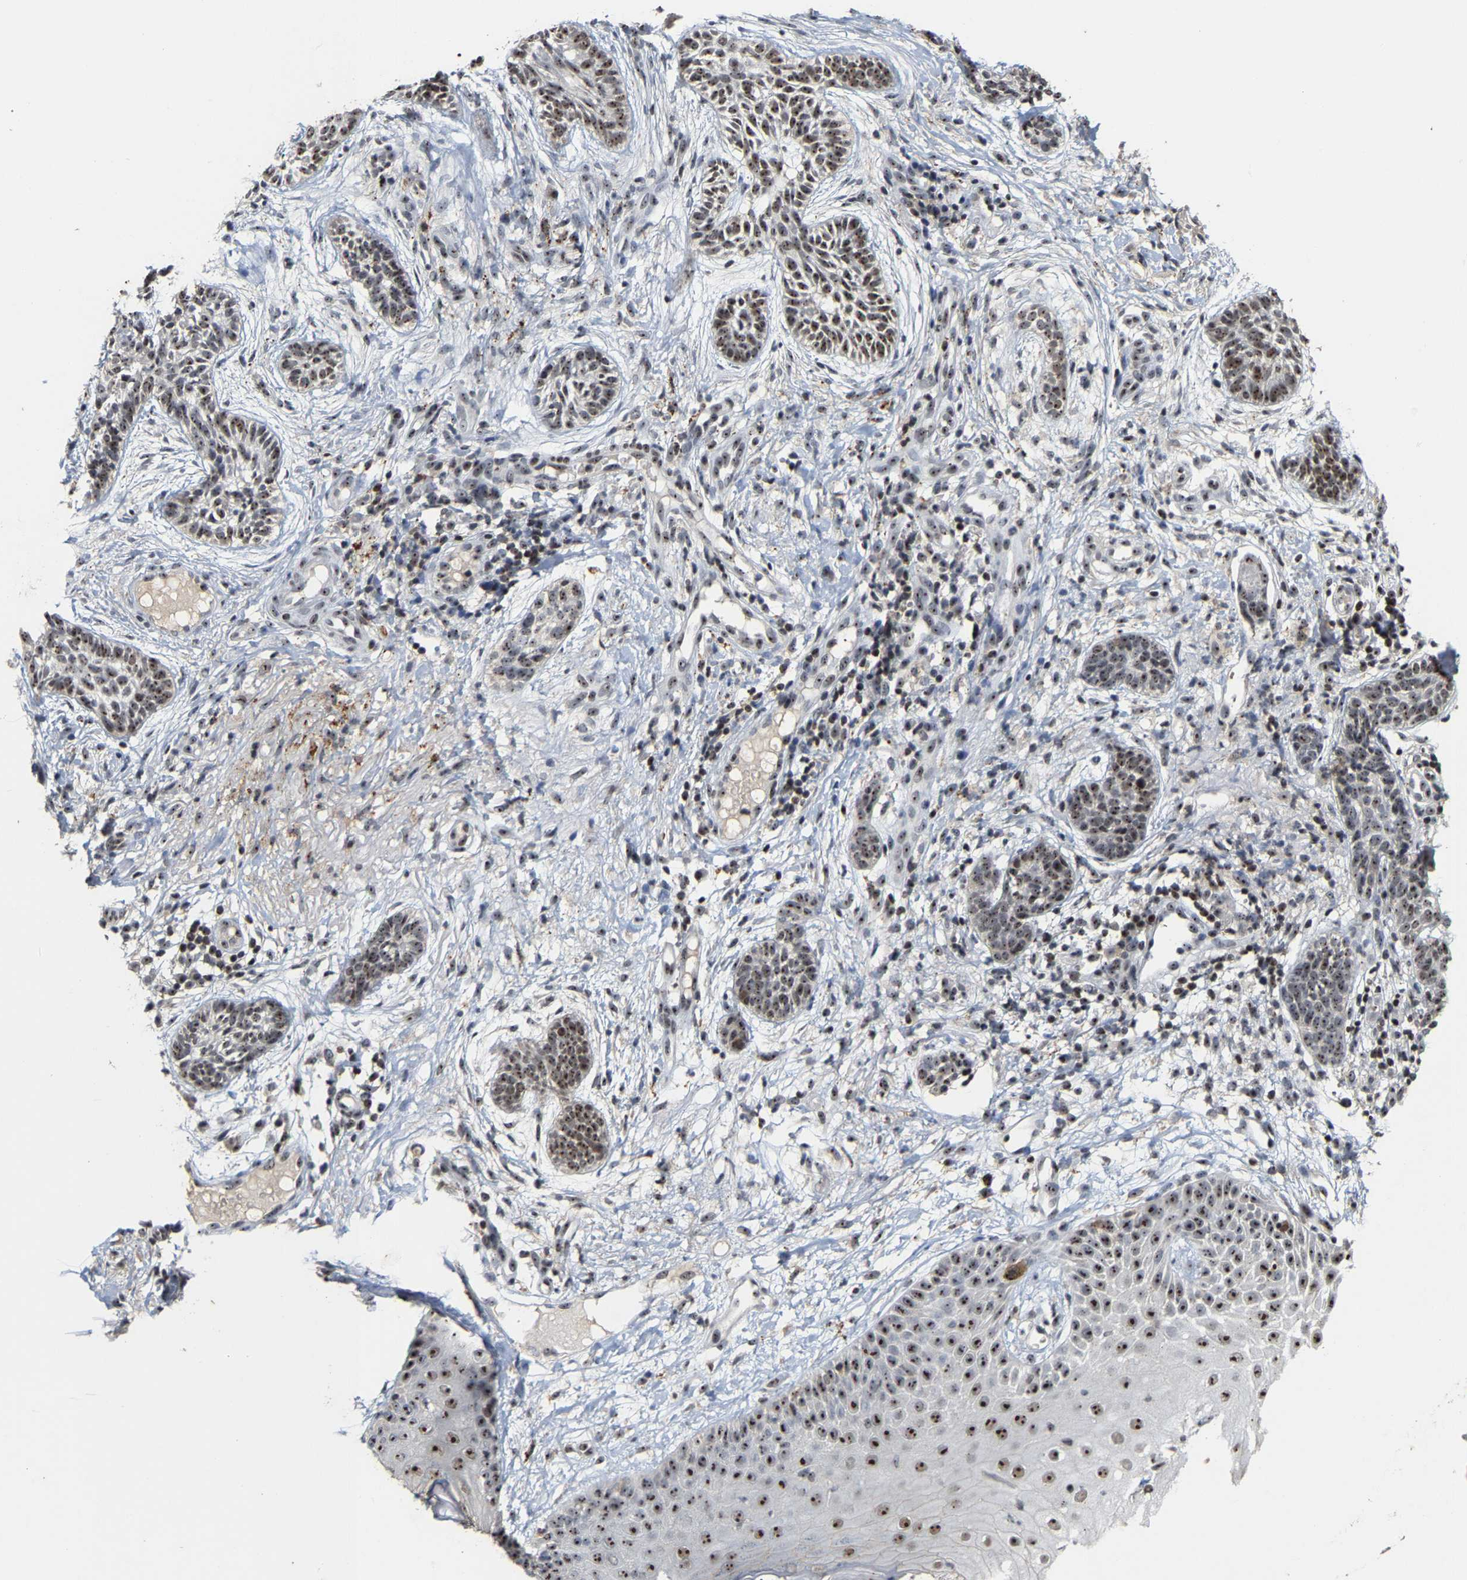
{"staining": {"intensity": "moderate", "quantity": ">75%", "location": "nuclear"}, "tissue": "skin cancer", "cell_type": "Tumor cells", "image_type": "cancer", "snomed": [{"axis": "morphology", "description": "Normal tissue, NOS"}, {"axis": "morphology", "description": "Basal cell carcinoma"}, {"axis": "topography", "description": "Skin"}], "caption": "Protein staining displays moderate nuclear positivity in about >75% of tumor cells in skin cancer (basal cell carcinoma).", "gene": "NOP58", "patient": {"sex": "male", "age": 63}}